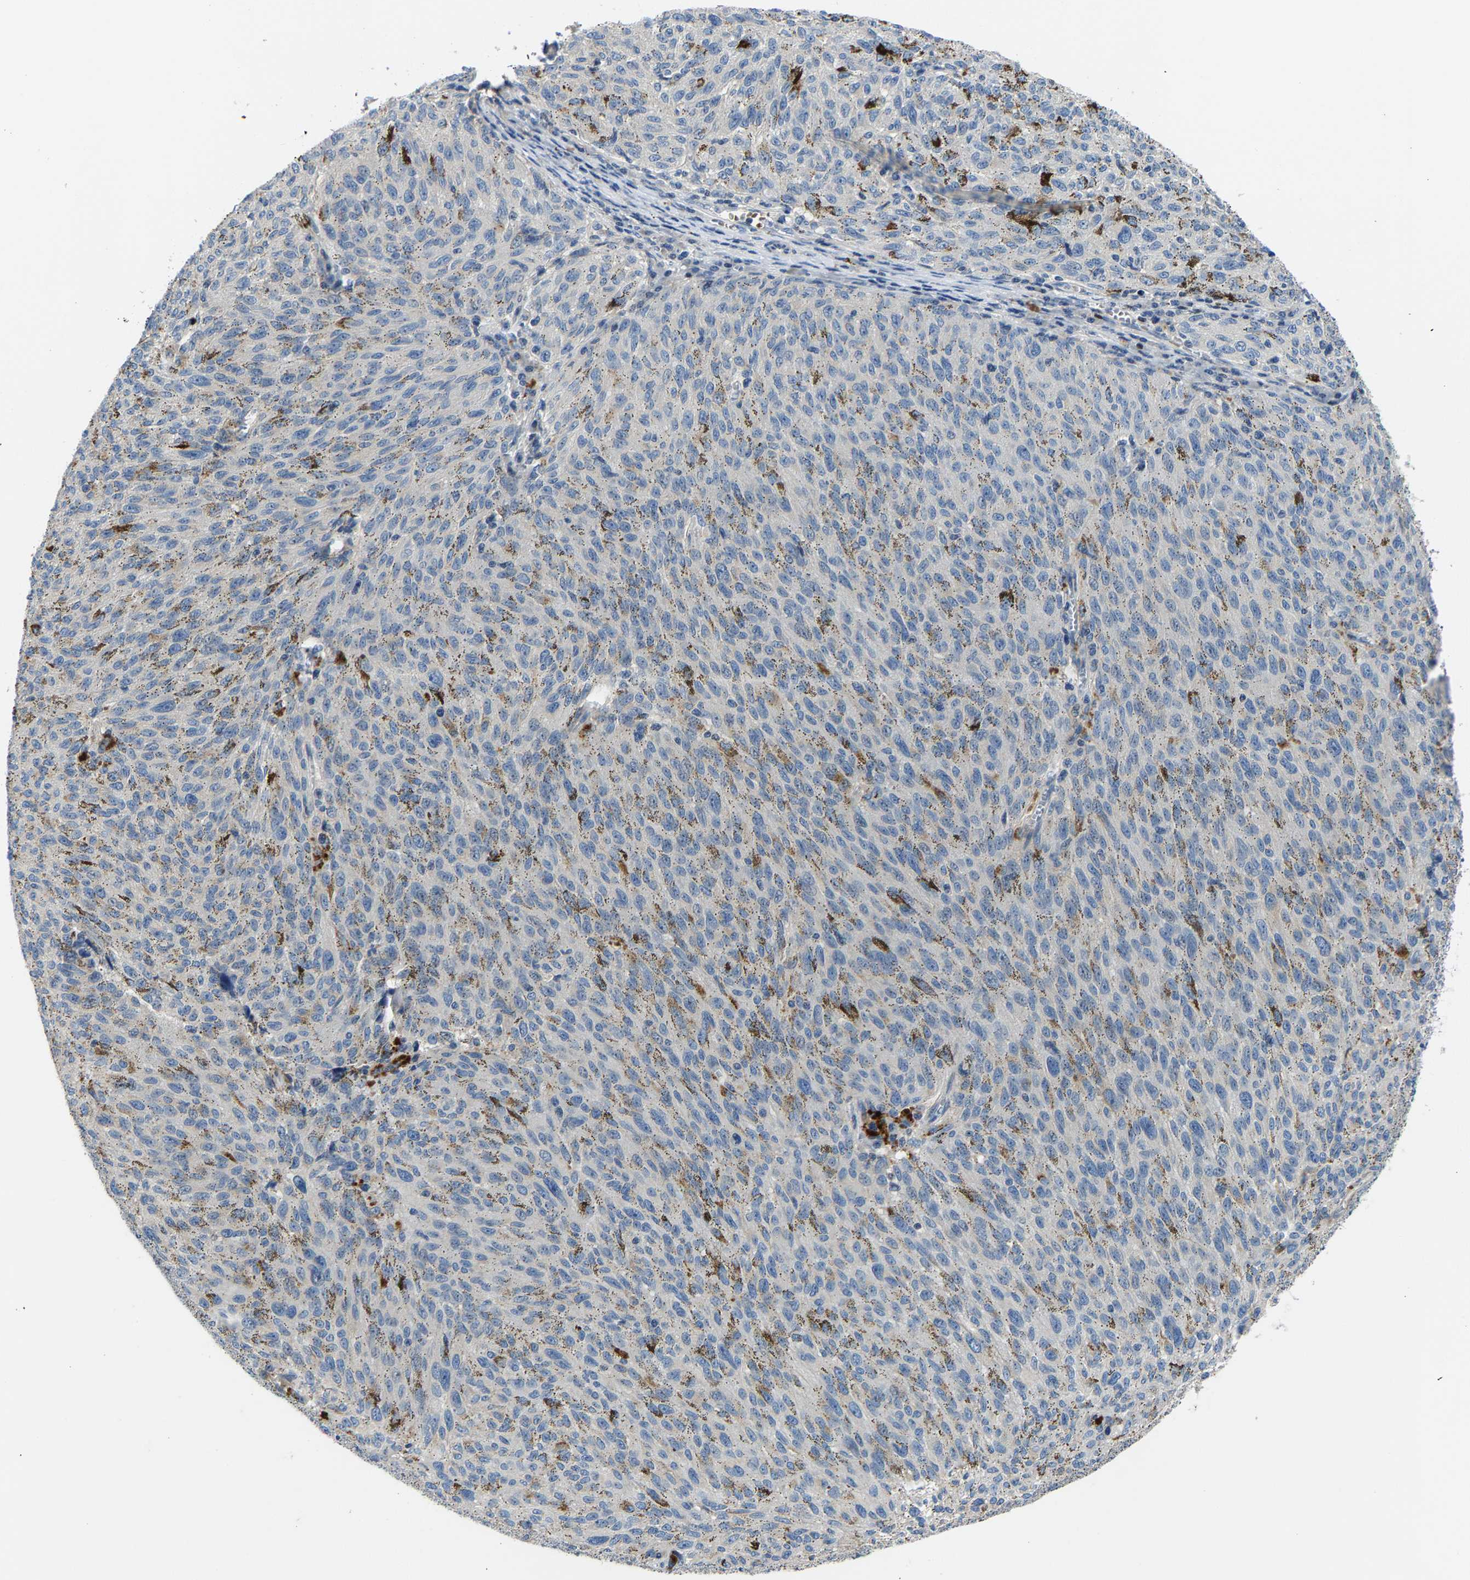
{"staining": {"intensity": "negative", "quantity": "none", "location": "none"}, "tissue": "melanoma", "cell_type": "Tumor cells", "image_type": "cancer", "snomed": [{"axis": "morphology", "description": "Malignant melanoma, NOS"}, {"axis": "topography", "description": "Skin"}], "caption": "IHC image of melanoma stained for a protein (brown), which demonstrates no staining in tumor cells. (Brightfield microscopy of DAB IHC at high magnification).", "gene": "AGBL3", "patient": {"sex": "female", "age": 72}}